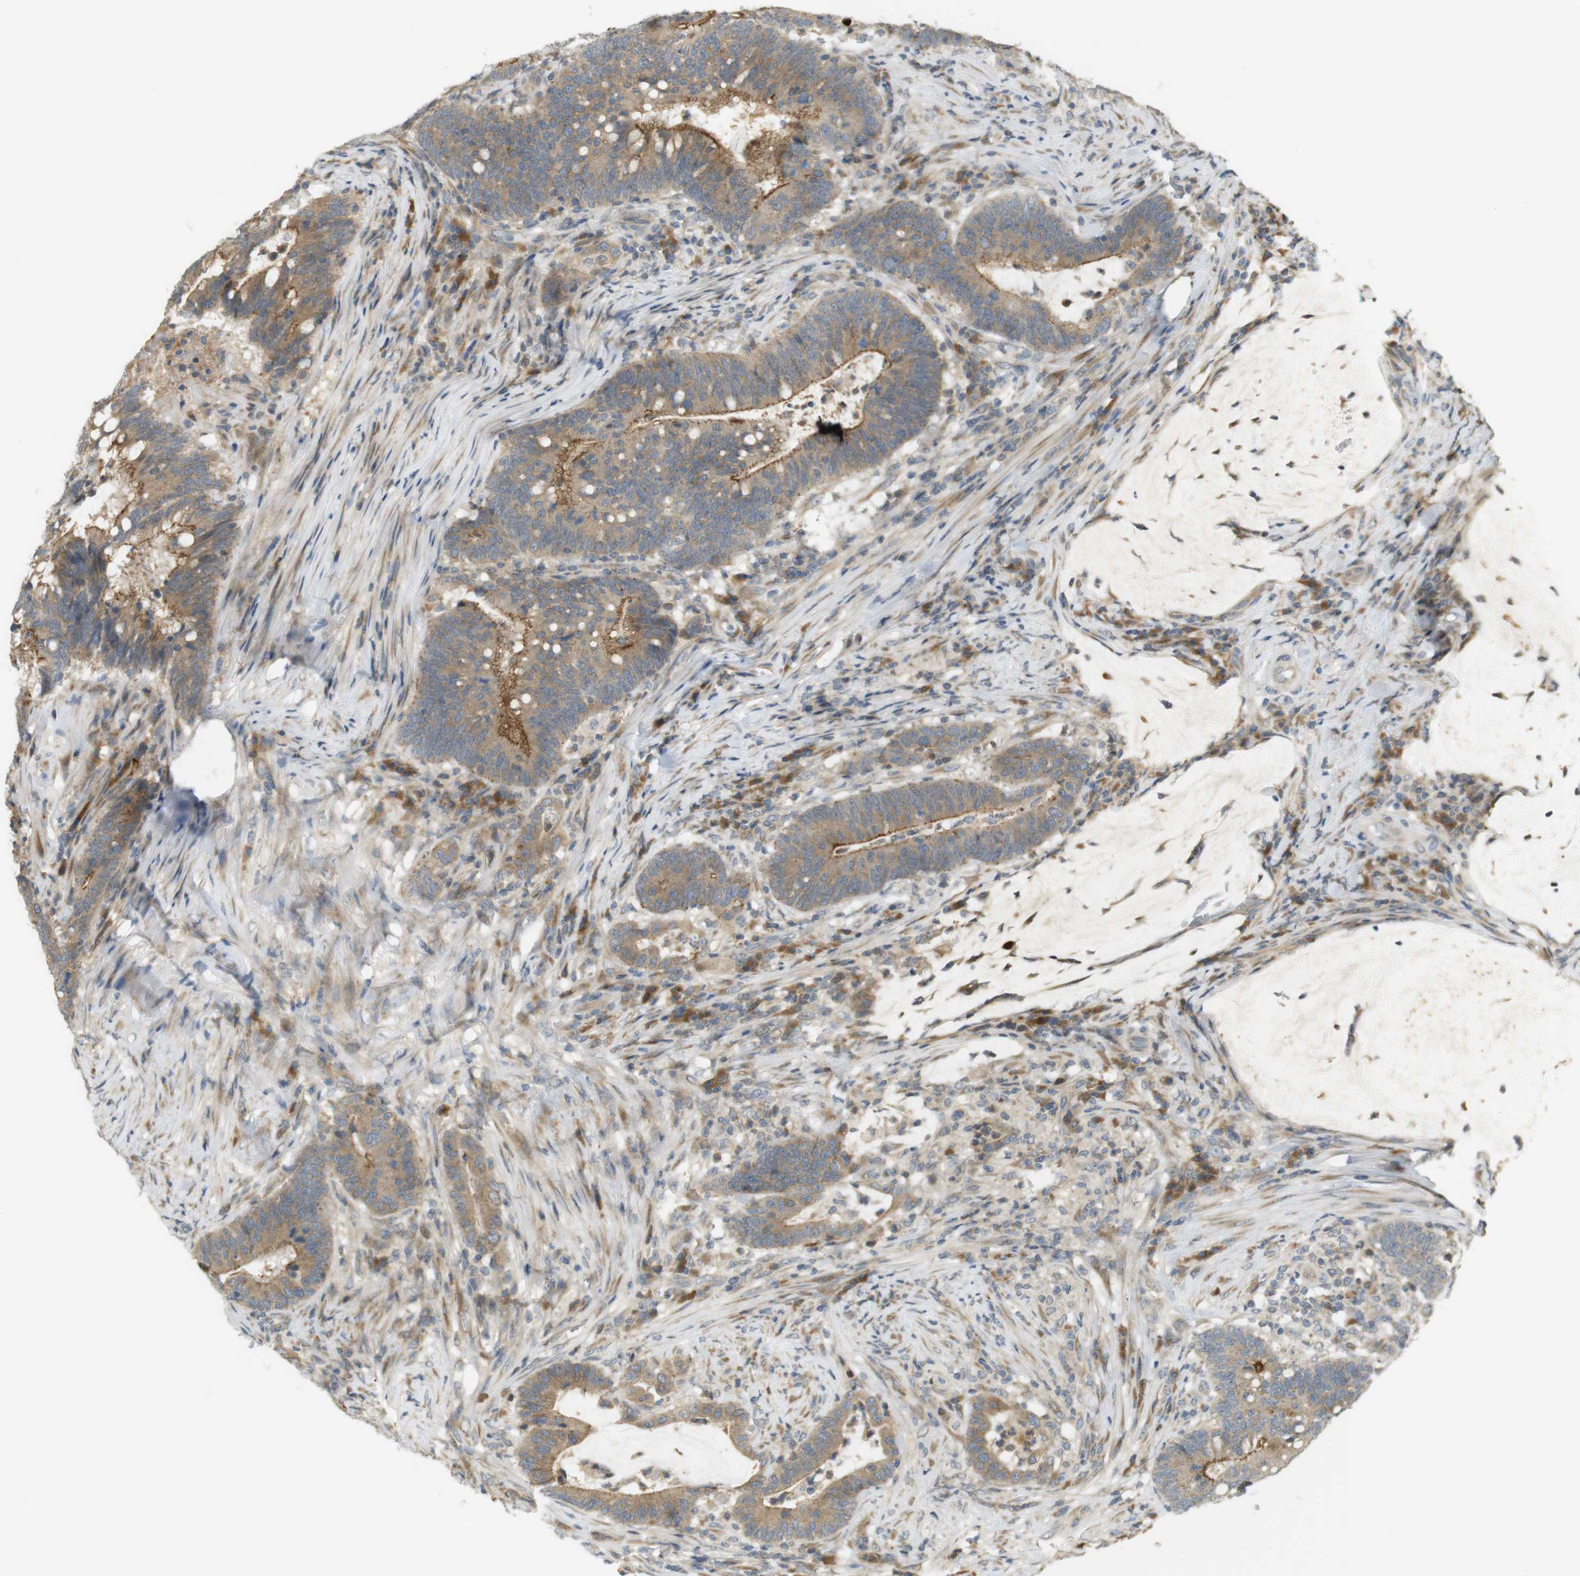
{"staining": {"intensity": "moderate", "quantity": ">75%", "location": "cytoplasmic/membranous"}, "tissue": "colorectal cancer", "cell_type": "Tumor cells", "image_type": "cancer", "snomed": [{"axis": "morphology", "description": "Normal tissue, NOS"}, {"axis": "morphology", "description": "Adenocarcinoma, NOS"}, {"axis": "topography", "description": "Colon"}], "caption": "The micrograph demonstrates immunohistochemical staining of colorectal cancer. There is moderate cytoplasmic/membranous positivity is present in approximately >75% of tumor cells. The protein is stained brown, and the nuclei are stained in blue (DAB (3,3'-diaminobenzidine) IHC with brightfield microscopy, high magnification).", "gene": "CLRN3", "patient": {"sex": "female", "age": 66}}